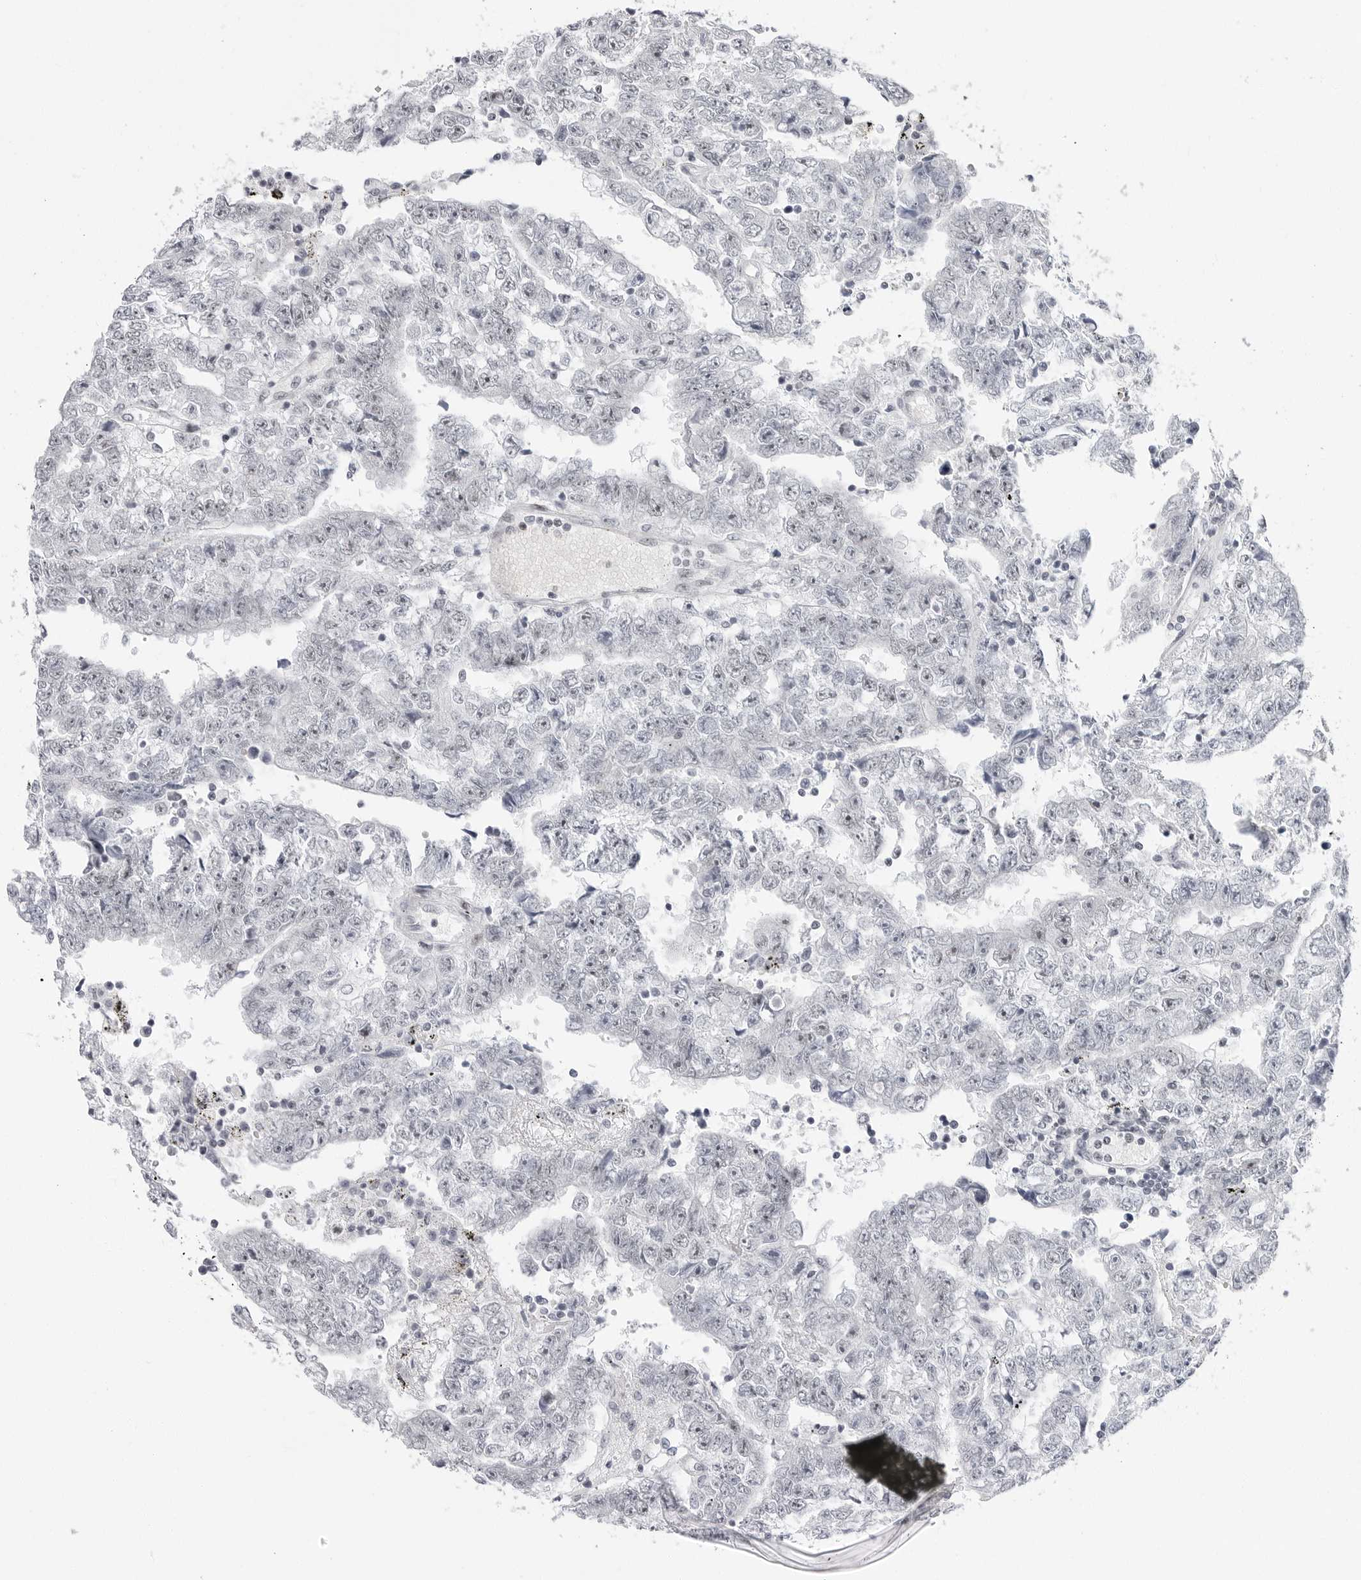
{"staining": {"intensity": "weak", "quantity": "<25%", "location": "nuclear"}, "tissue": "testis cancer", "cell_type": "Tumor cells", "image_type": "cancer", "snomed": [{"axis": "morphology", "description": "Carcinoma, Embryonal, NOS"}, {"axis": "topography", "description": "Testis"}], "caption": "Embryonal carcinoma (testis) was stained to show a protein in brown. There is no significant staining in tumor cells.", "gene": "VEZF1", "patient": {"sex": "male", "age": 25}}